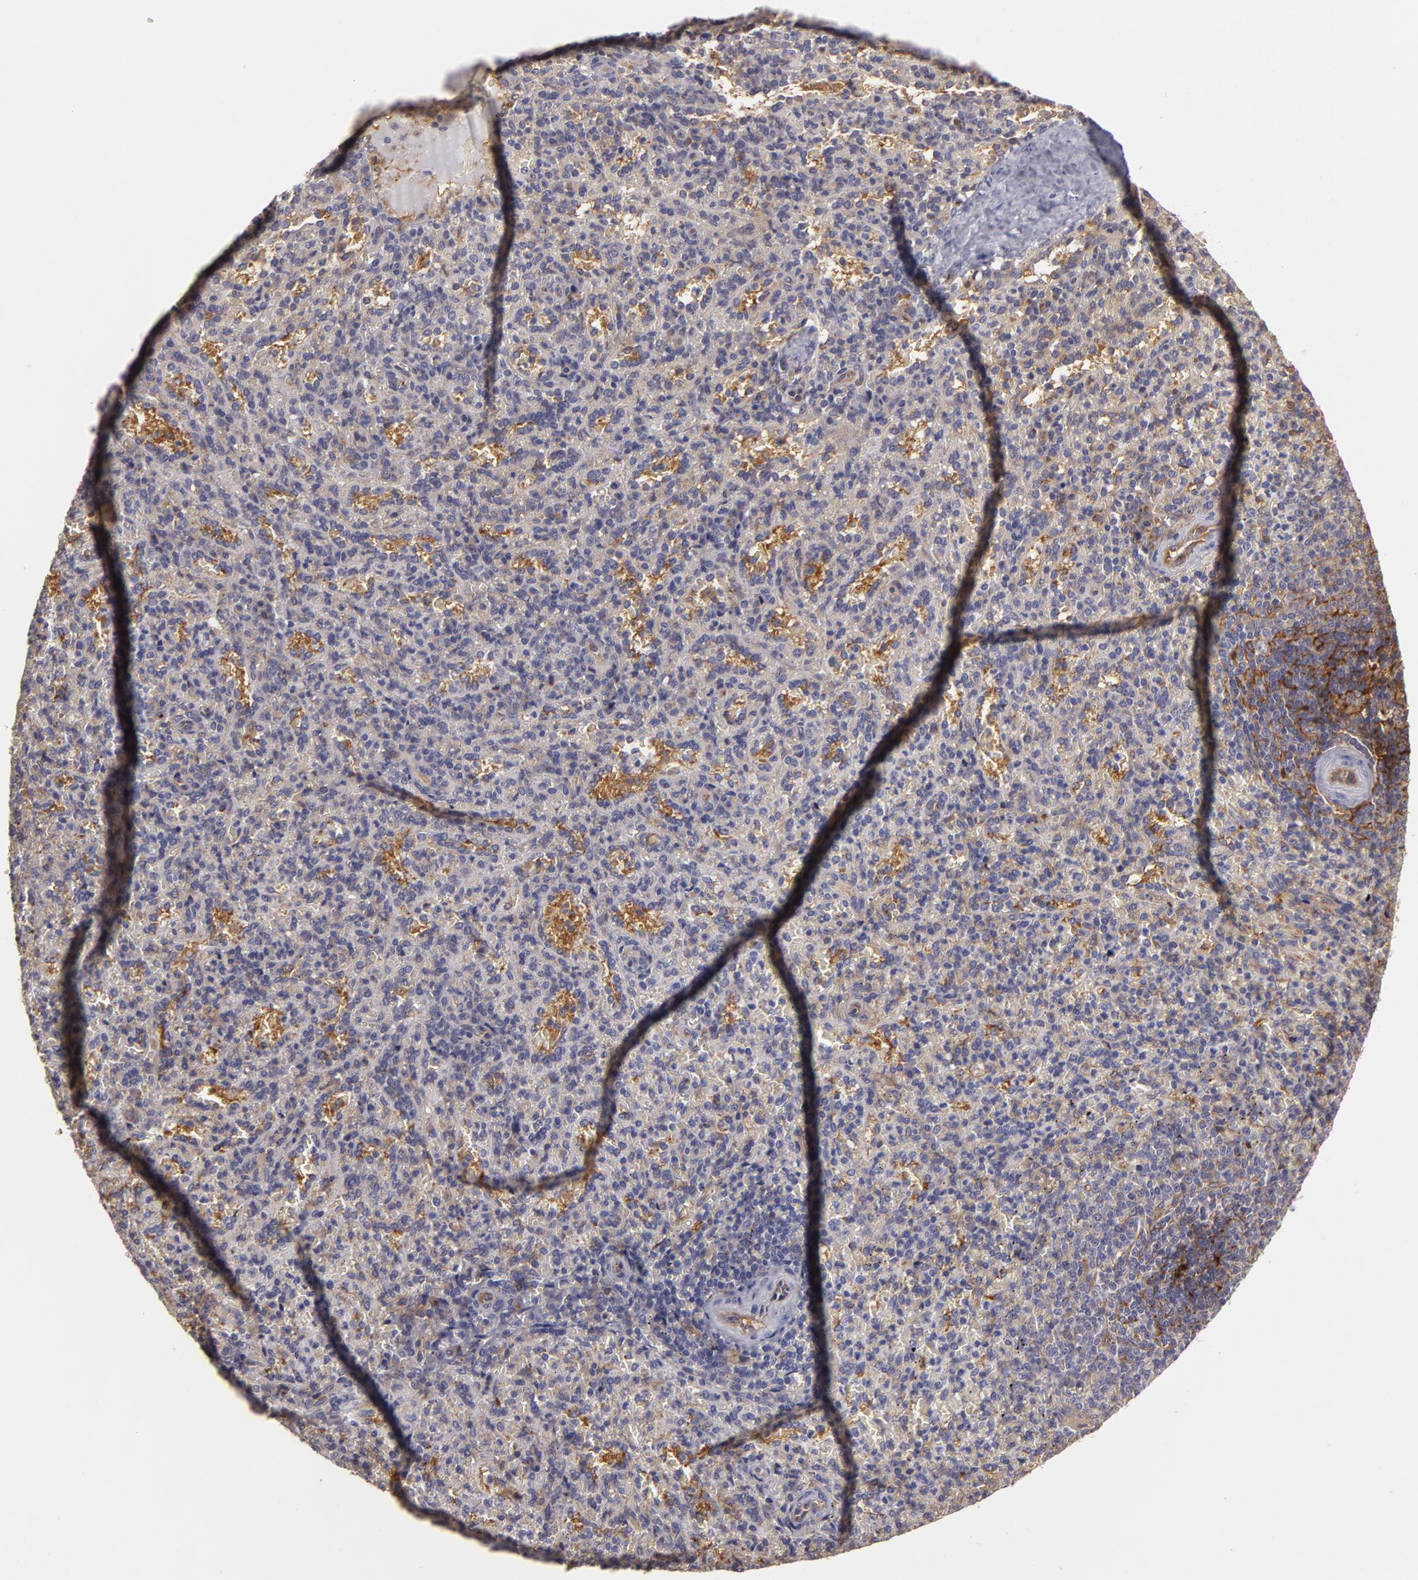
{"staining": {"intensity": "negative", "quantity": "none", "location": "none"}, "tissue": "spleen", "cell_type": "Cells in red pulp", "image_type": "normal", "snomed": [{"axis": "morphology", "description": "Normal tissue, NOS"}, {"axis": "topography", "description": "Spleen"}], "caption": "Cells in red pulp show no significant staining in unremarkable spleen. (DAB (3,3'-diaminobenzidine) immunohistochemistry with hematoxylin counter stain).", "gene": "ZNF229", "patient": {"sex": "female", "age": 21}}